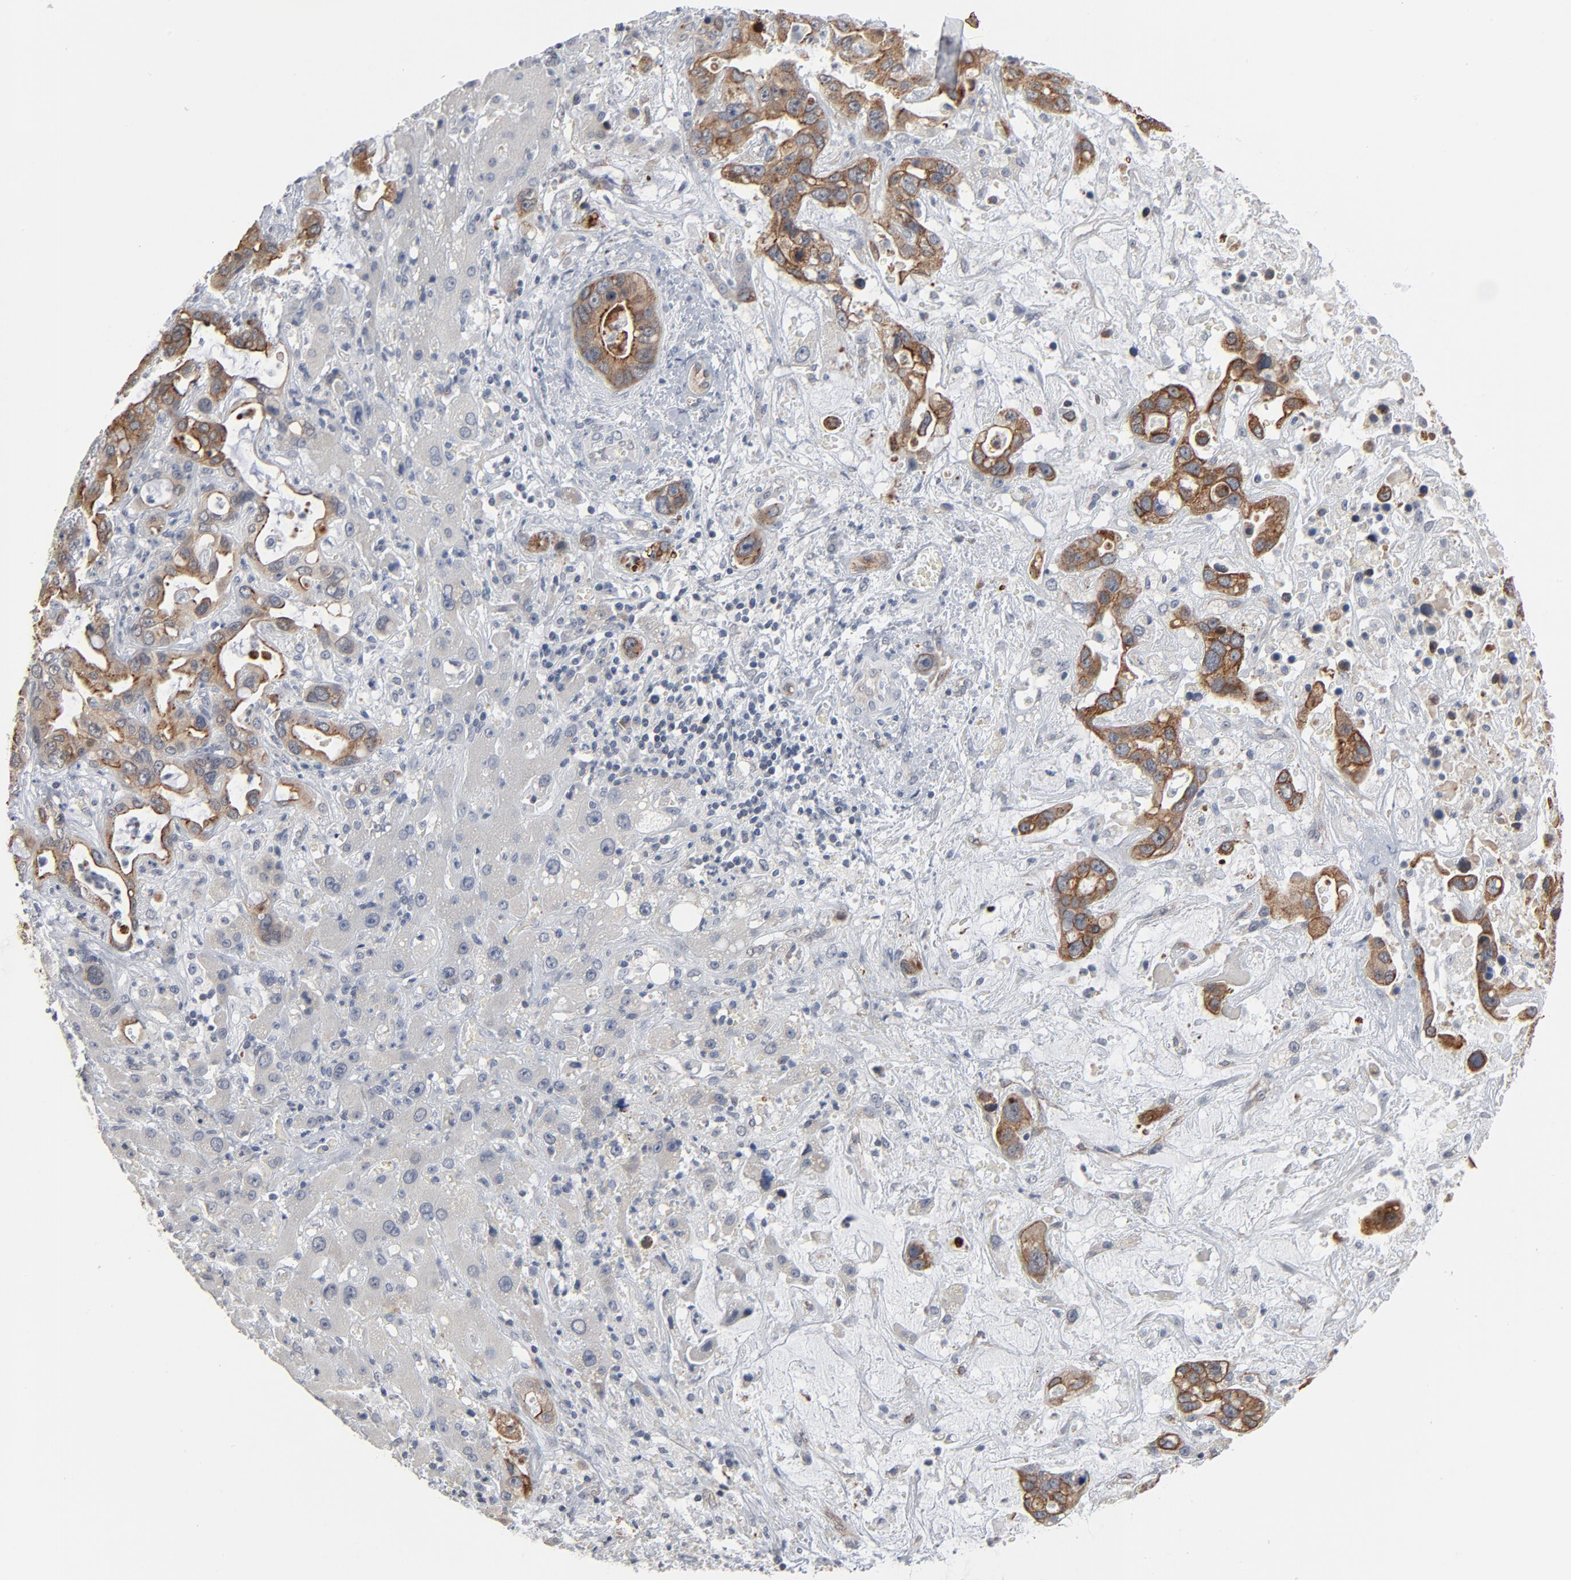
{"staining": {"intensity": "strong", "quantity": ">75%", "location": "cytoplasmic/membranous"}, "tissue": "liver cancer", "cell_type": "Tumor cells", "image_type": "cancer", "snomed": [{"axis": "morphology", "description": "Cholangiocarcinoma"}, {"axis": "topography", "description": "Liver"}], "caption": "Immunohistochemistry photomicrograph of cholangiocarcinoma (liver) stained for a protein (brown), which shows high levels of strong cytoplasmic/membranous positivity in approximately >75% of tumor cells.", "gene": "ITPR3", "patient": {"sex": "female", "age": 65}}